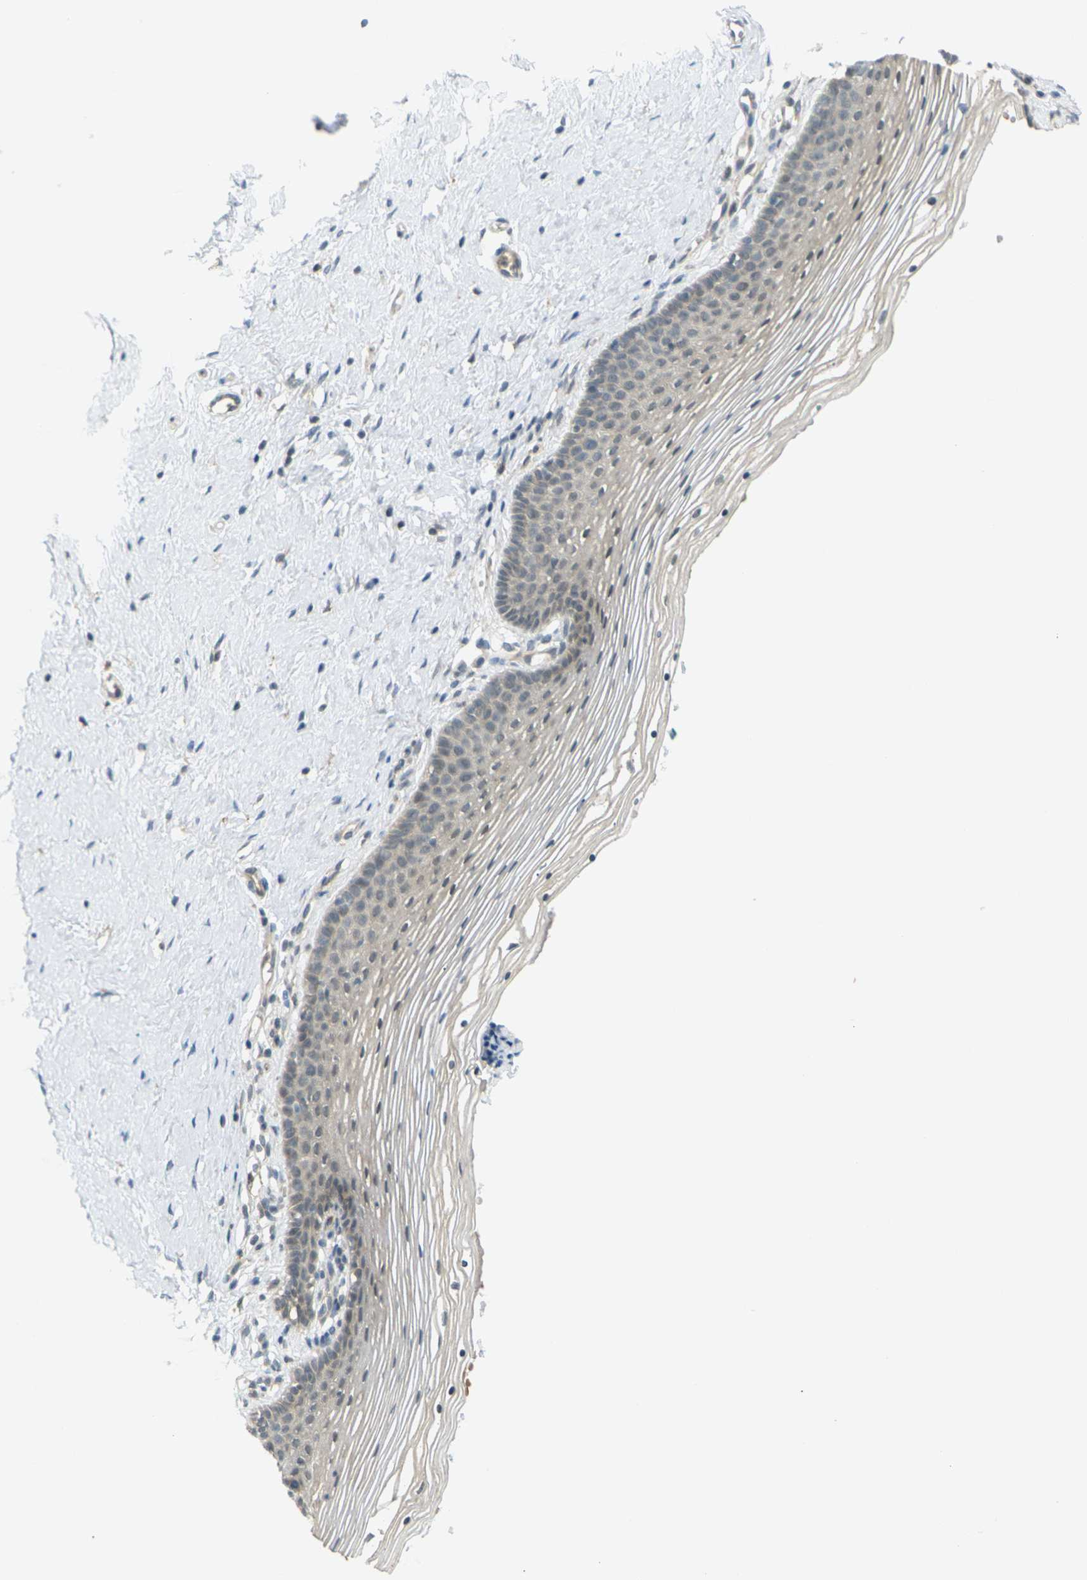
{"staining": {"intensity": "weak", "quantity": "<25%", "location": "cytoplasmic/membranous"}, "tissue": "vagina", "cell_type": "Squamous epithelial cells", "image_type": "normal", "snomed": [{"axis": "morphology", "description": "Normal tissue, NOS"}, {"axis": "topography", "description": "Vagina"}], "caption": "High power microscopy histopathology image of an IHC image of benign vagina, revealing no significant expression in squamous epithelial cells.", "gene": "SOCS6", "patient": {"sex": "female", "age": 32}}